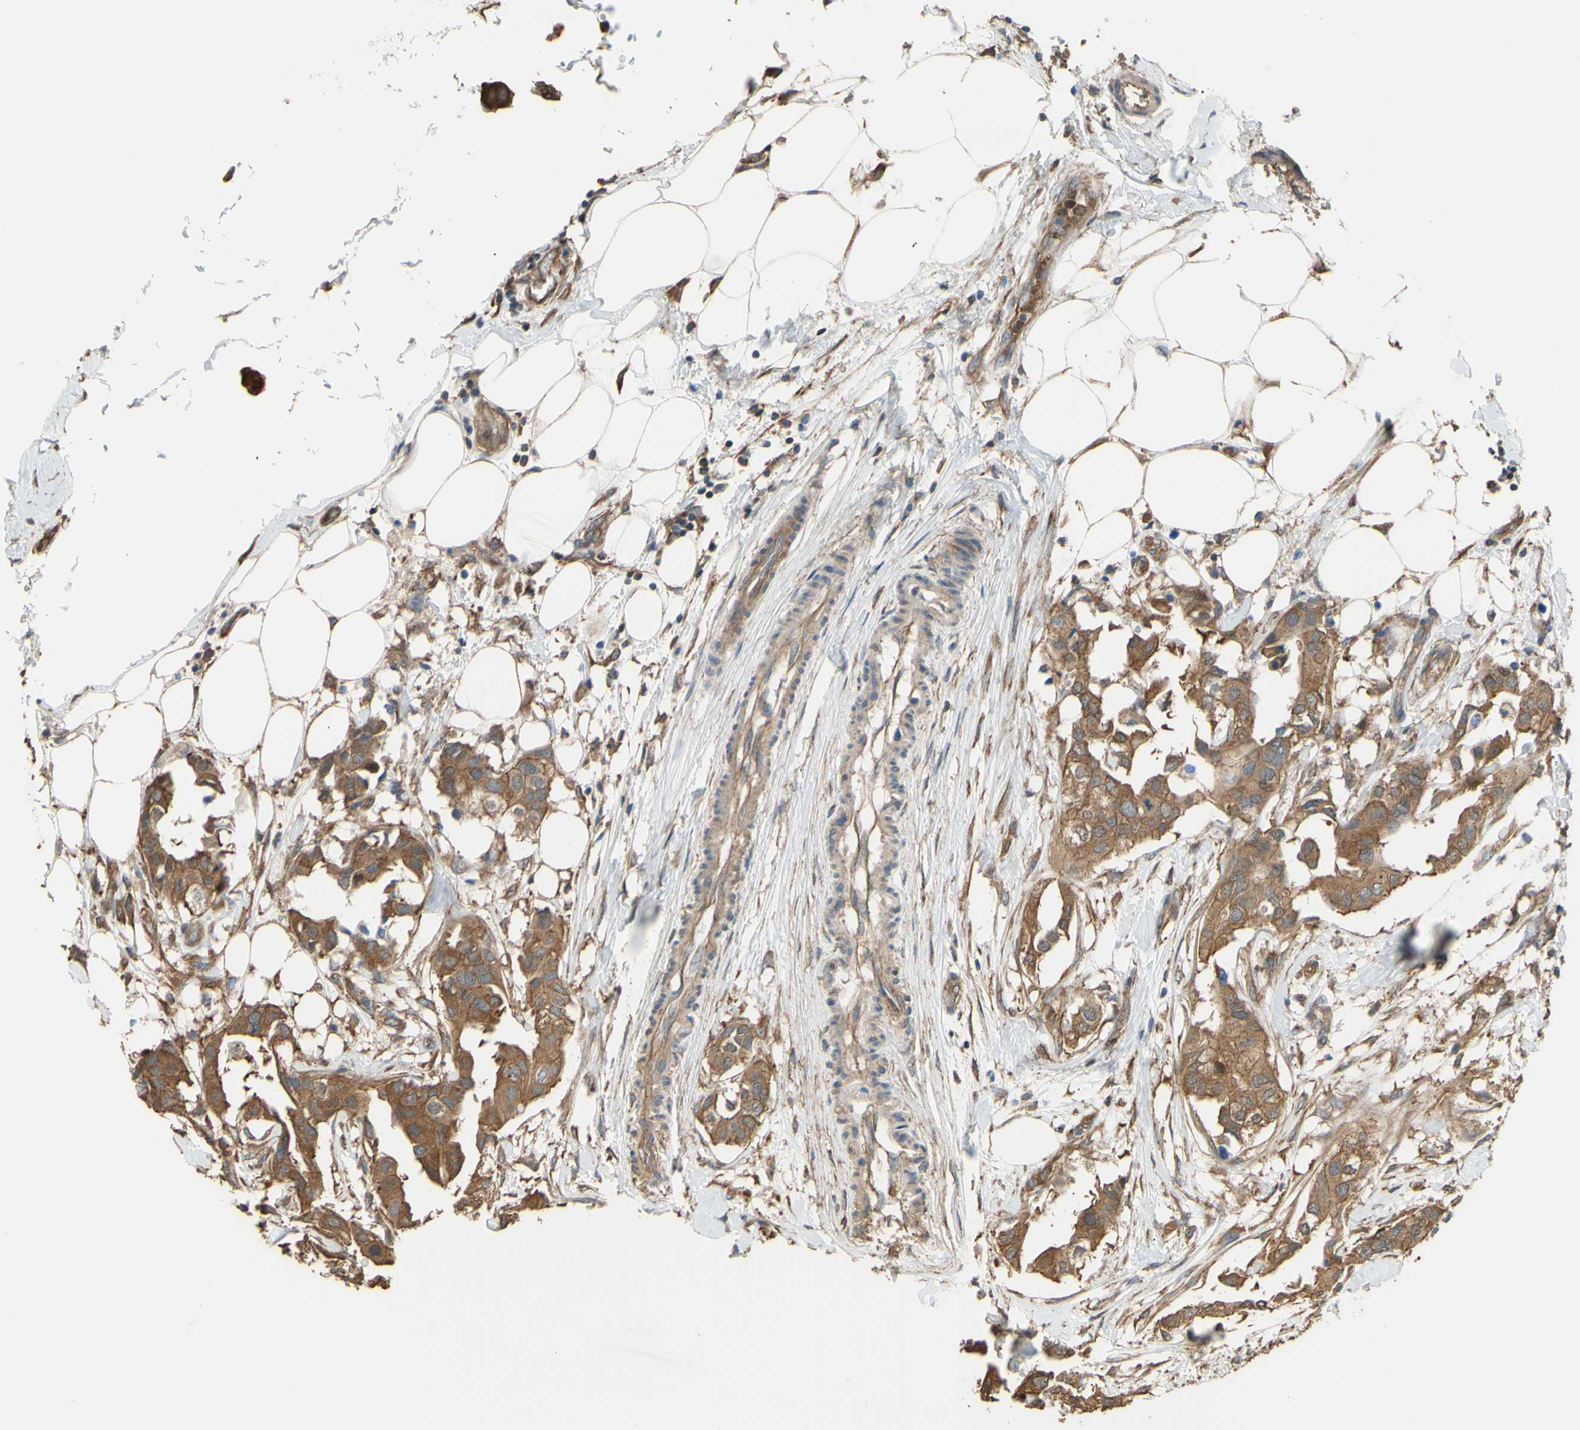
{"staining": {"intensity": "moderate", "quantity": ">75%", "location": "cytoplasmic/membranous"}, "tissue": "breast cancer", "cell_type": "Tumor cells", "image_type": "cancer", "snomed": [{"axis": "morphology", "description": "Duct carcinoma"}, {"axis": "topography", "description": "Breast"}], "caption": "DAB immunohistochemical staining of human breast invasive ductal carcinoma exhibits moderate cytoplasmic/membranous protein expression in about >75% of tumor cells.", "gene": "CTTN", "patient": {"sex": "female", "age": 40}}